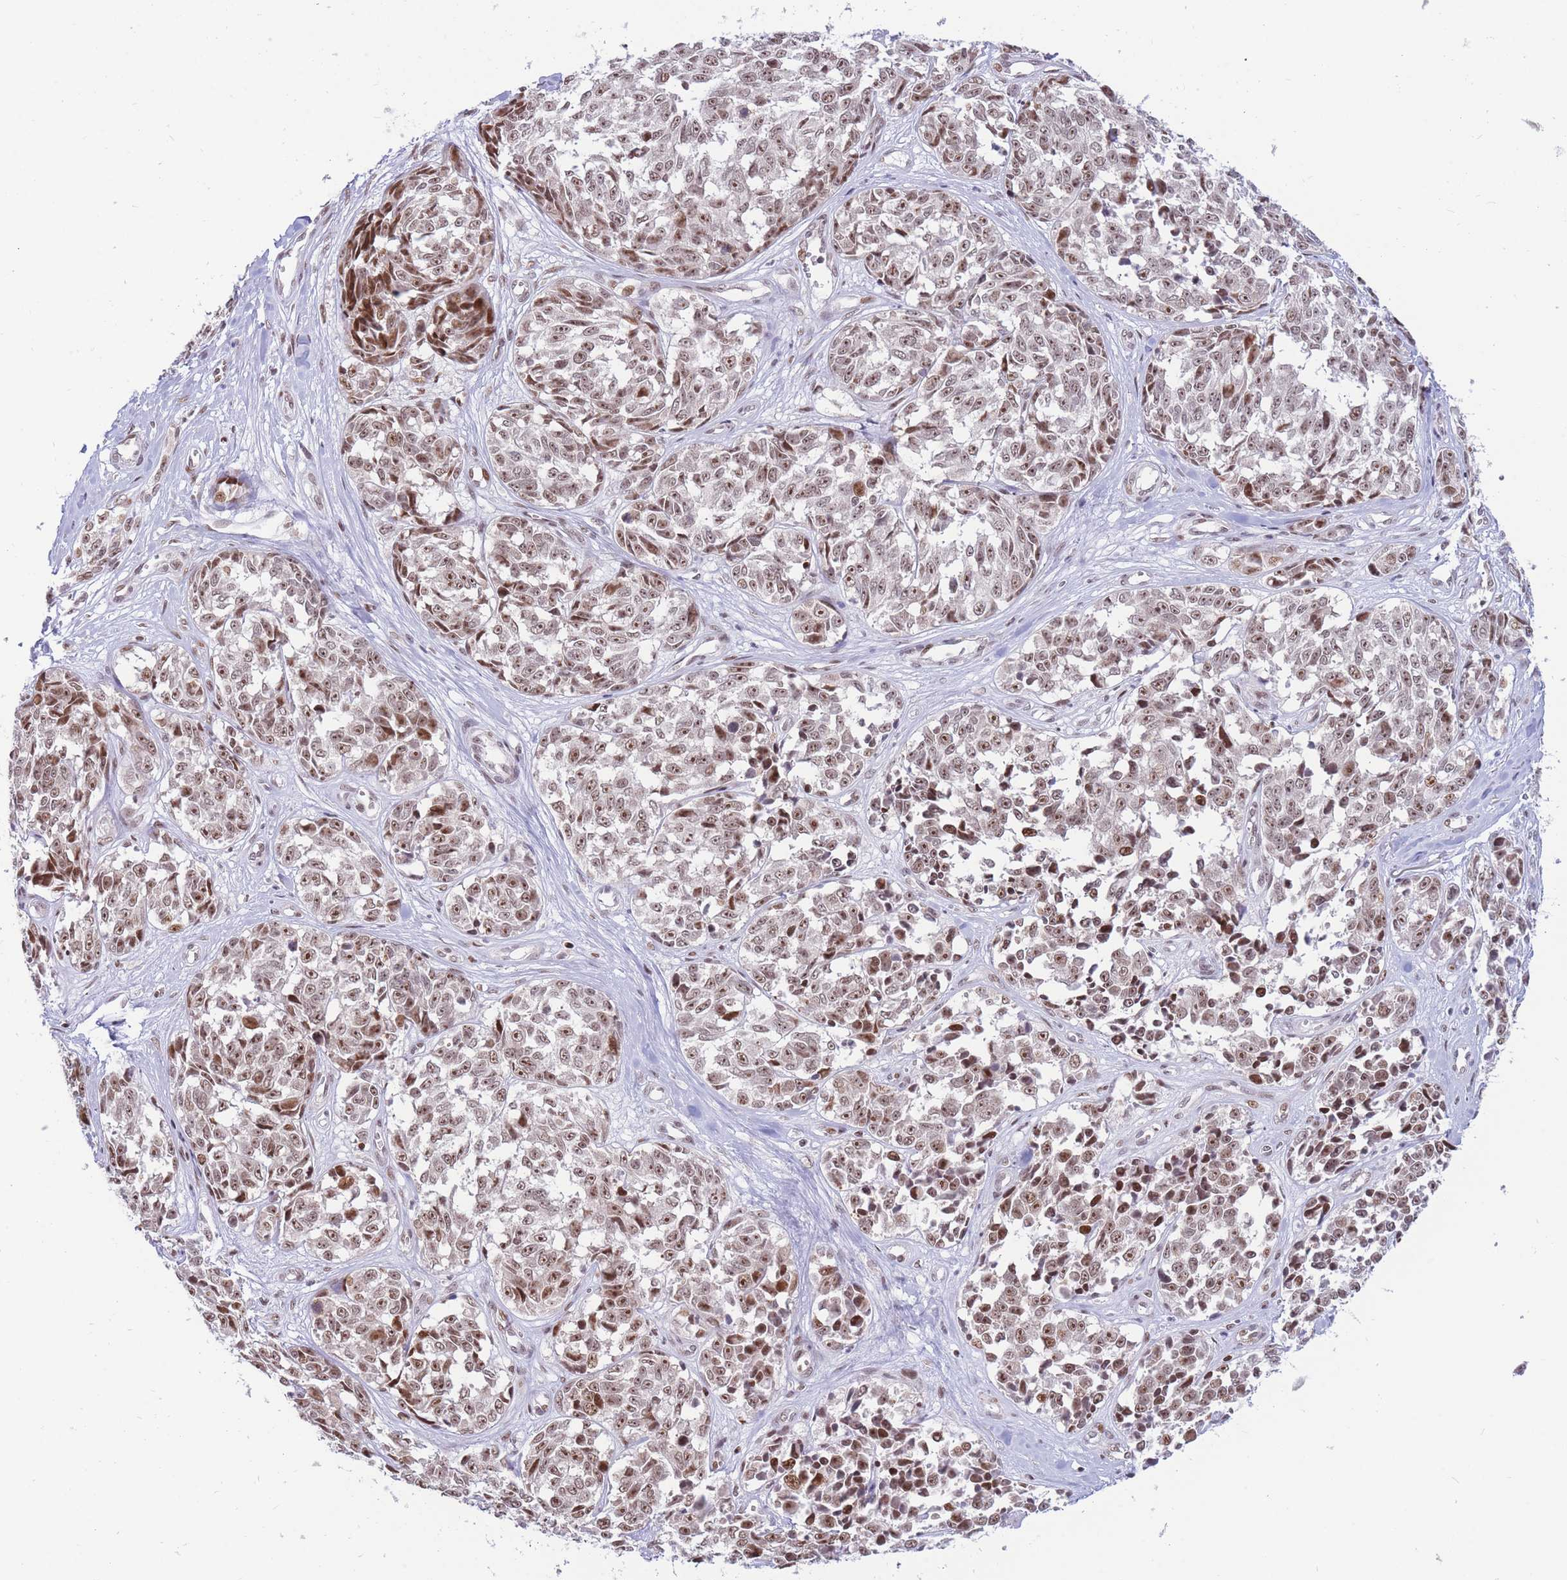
{"staining": {"intensity": "moderate", "quantity": ">75%", "location": "nuclear"}, "tissue": "melanoma", "cell_type": "Tumor cells", "image_type": "cancer", "snomed": [{"axis": "morphology", "description": "Normal tissue, NOS"}, {"axis": "morphology", "description": "Malignant melanoma, NOS"}, {"axis": "topography", "description": "Skin"}], "caption": "The histopathology image demonstrates immunohistochemical staining of melanoma. There is moderate nuclear staining is seen in approximately >75% of tumor cells.", "gene": "TARBP2", "patient": {"sex": "female", "age": 64}}